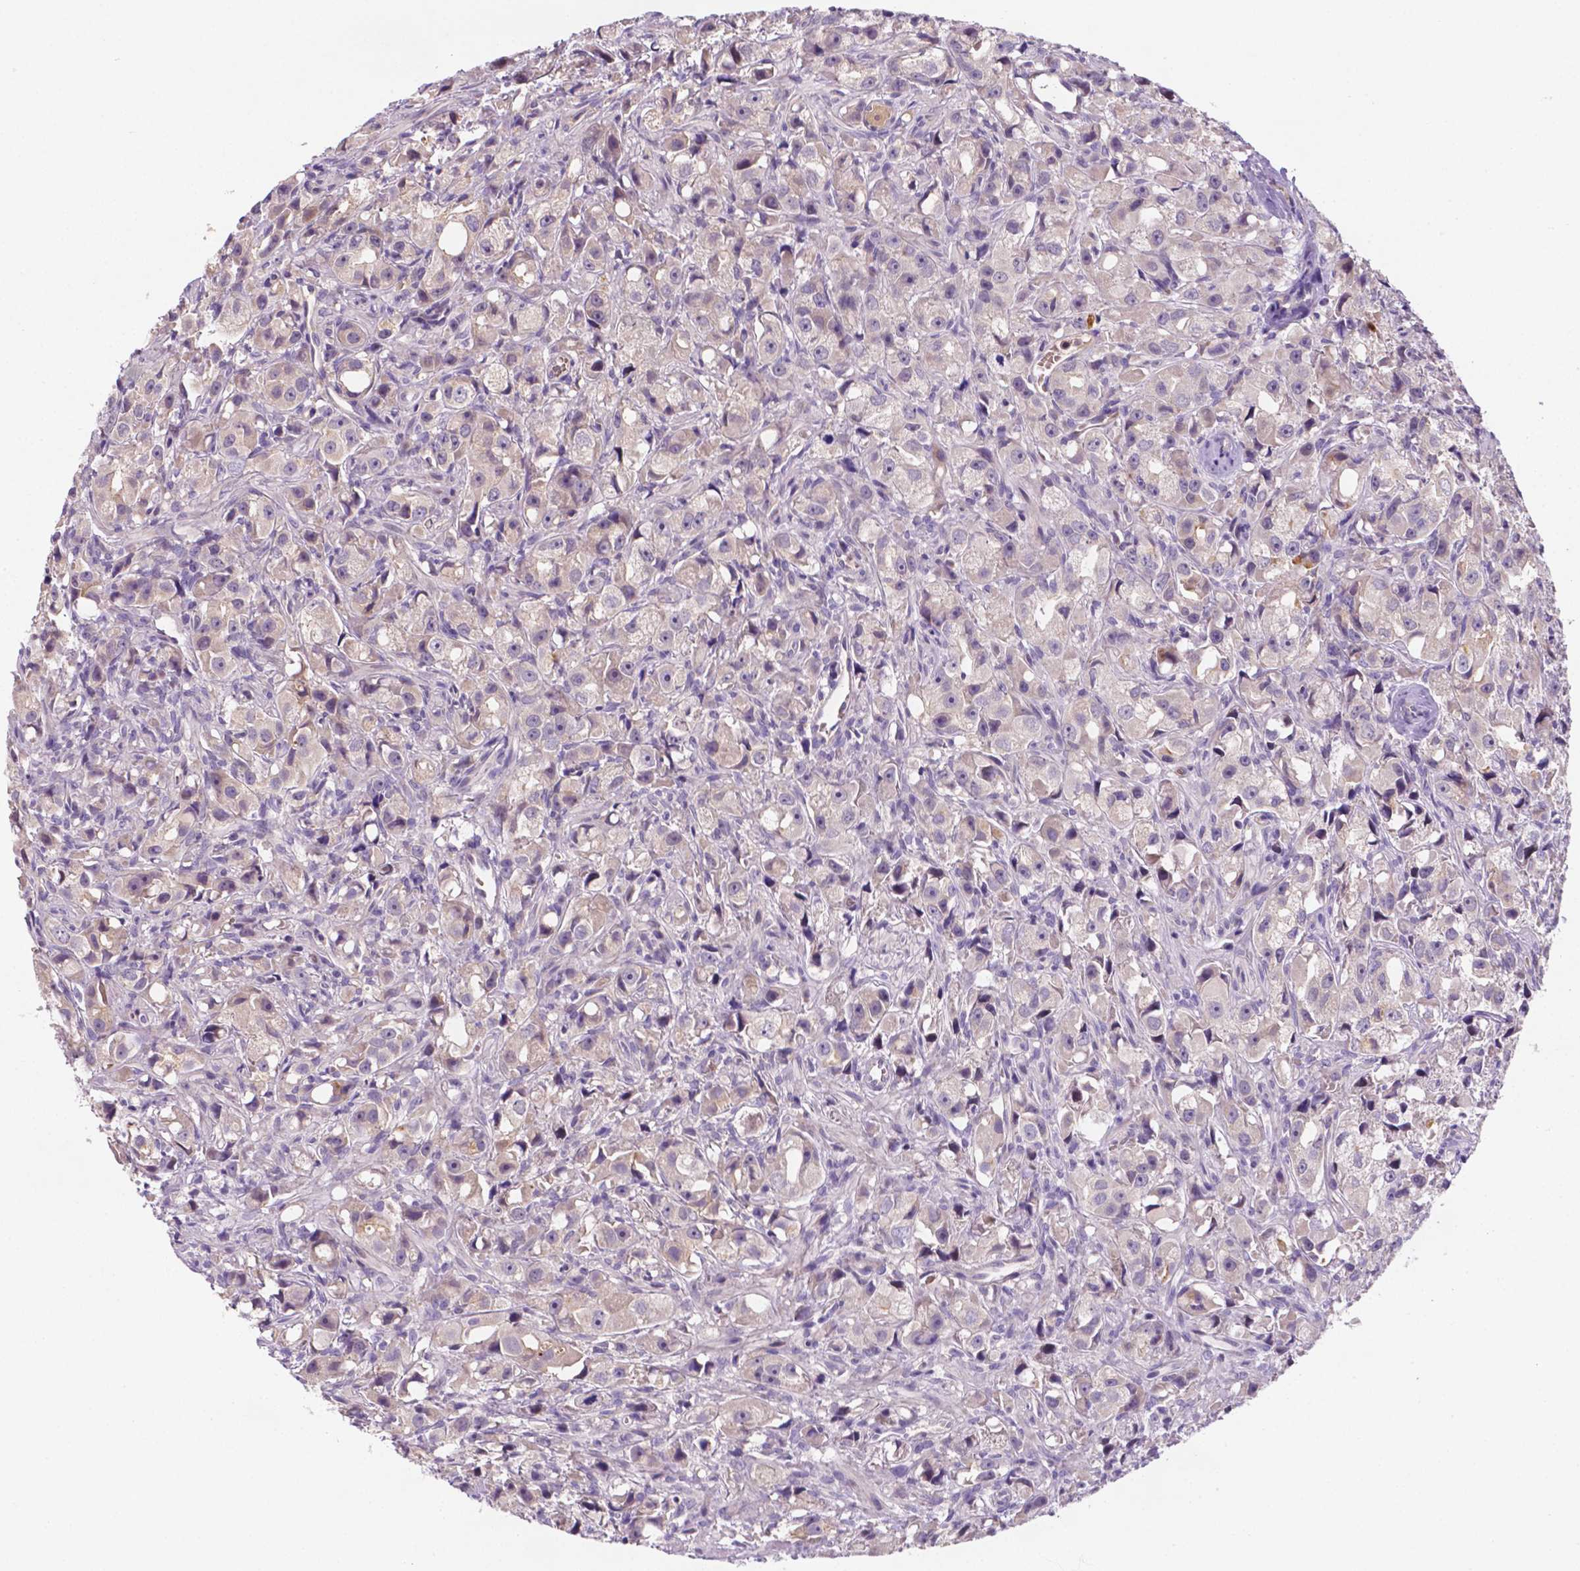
{"staining": {"intensity": "negative", "quantity": "none", "location": "none"}, "tissue": "prostate cancer", "cell_type": "Tumor cells", "image_type": "cancer", "snomed": [{"axis": "morphology", "description": "Adenocarcinoma, High grade"}, {"axis": "topography", "description": "Prostate"}], "caption": "Protein analysis of prostate cancer (adenocarcinoma (high-grade)) exhibits no significant staining in tumor cells.", "gene": "TM4SF20", "patient": {"sex": "male", "age": 75}}